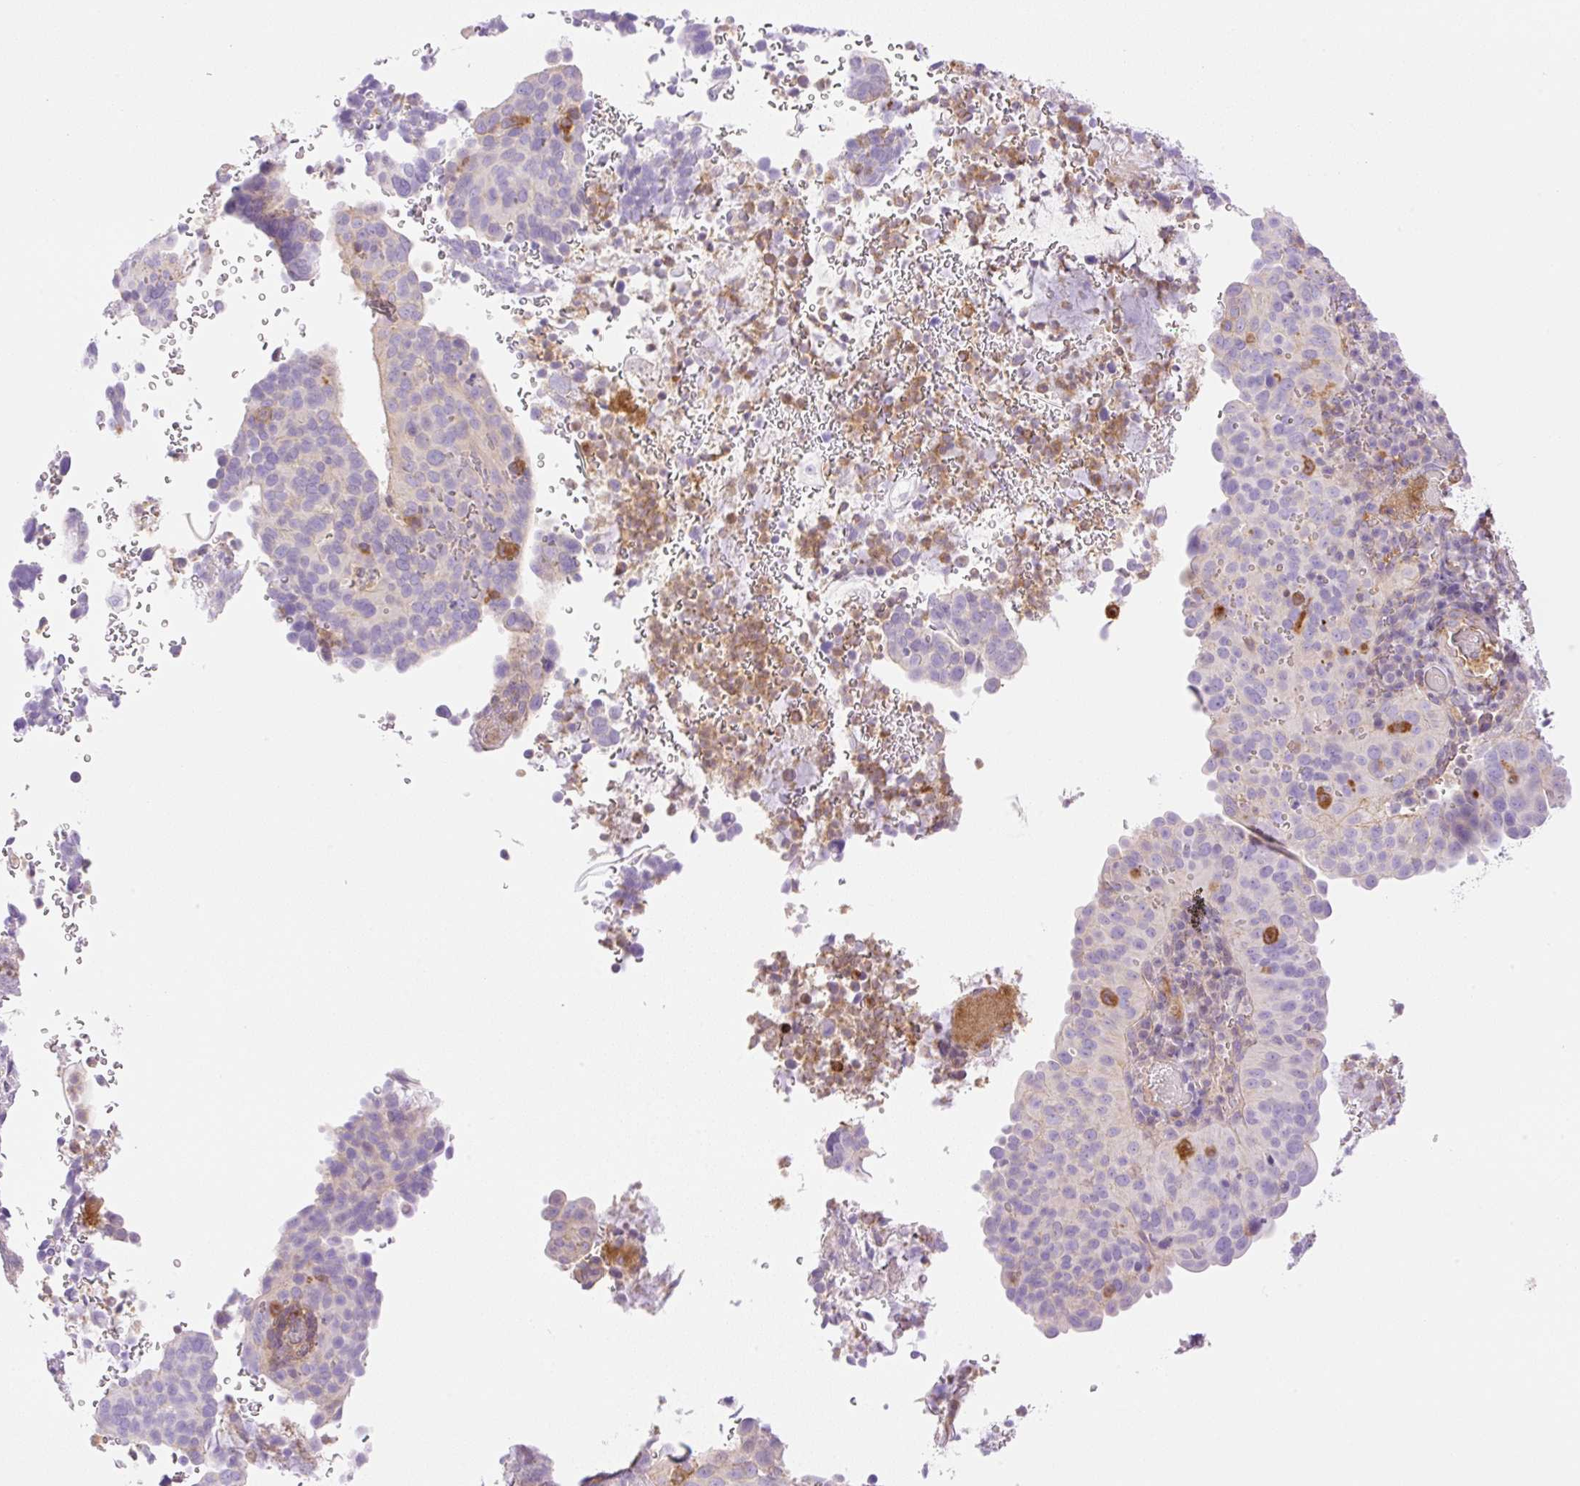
{"staining": {"intensity": "negative", "quantity": "none", "location": "none"}, "tissue": "cervical cancer", "cell_type": "Tumor cells", "image_type": "cancer", "snomed": [{"axis": "morphology", "description": "Squamous cell carcinoma, NOS"}, {"axis": "topography", "description": "Cervix"}], "caption": "Protein analysis of cervical cancer (squamous cell carcinoma) exhibits no significant staining in tumor cells.", "gene": "EHD3", "patient": {"sex": "female", "age": 38}}